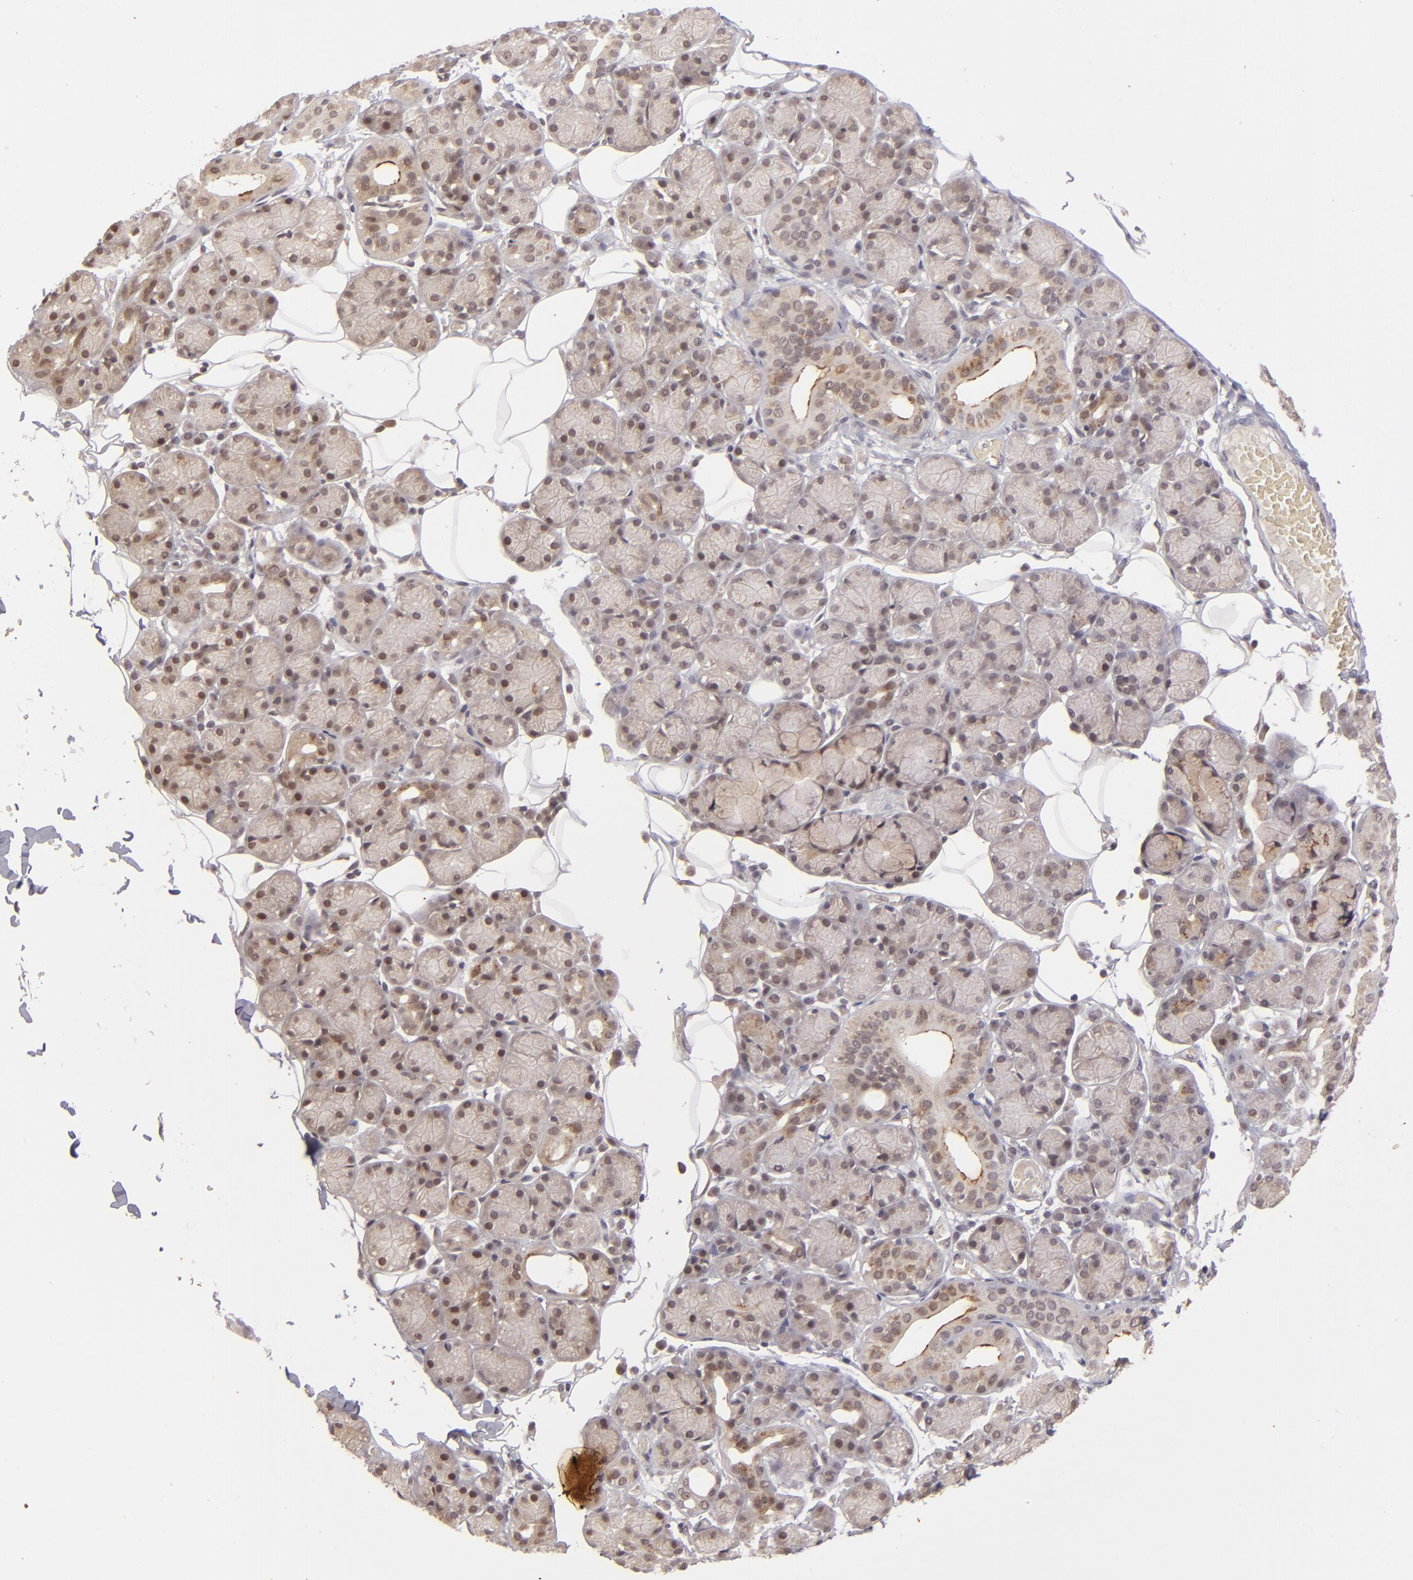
{"staining": {"intensity": "weak", "quantity": "<25%", "location": "cytoplasmic/membranous"}, "tissue": "salivary gland", "cell_type": "Glandular cells", "image_type": "normal", "snomed": [{"axis": "morphology", "description": "Normal tissue, NOS"}, {"axis": "topography", "description": "Salivary gland"}], "caption": "An image of salivary gland stained for a protein exhibits no brown staining in glandular cells. Brightfield microscopy of immunohistochemistry stained with DAB (3,3'-diaminobenzidine) (brown) and hematoxylin (blue), captured at high magnification.", "gene": "DFFA", "patient": {"sex": "male", "age": 54}}